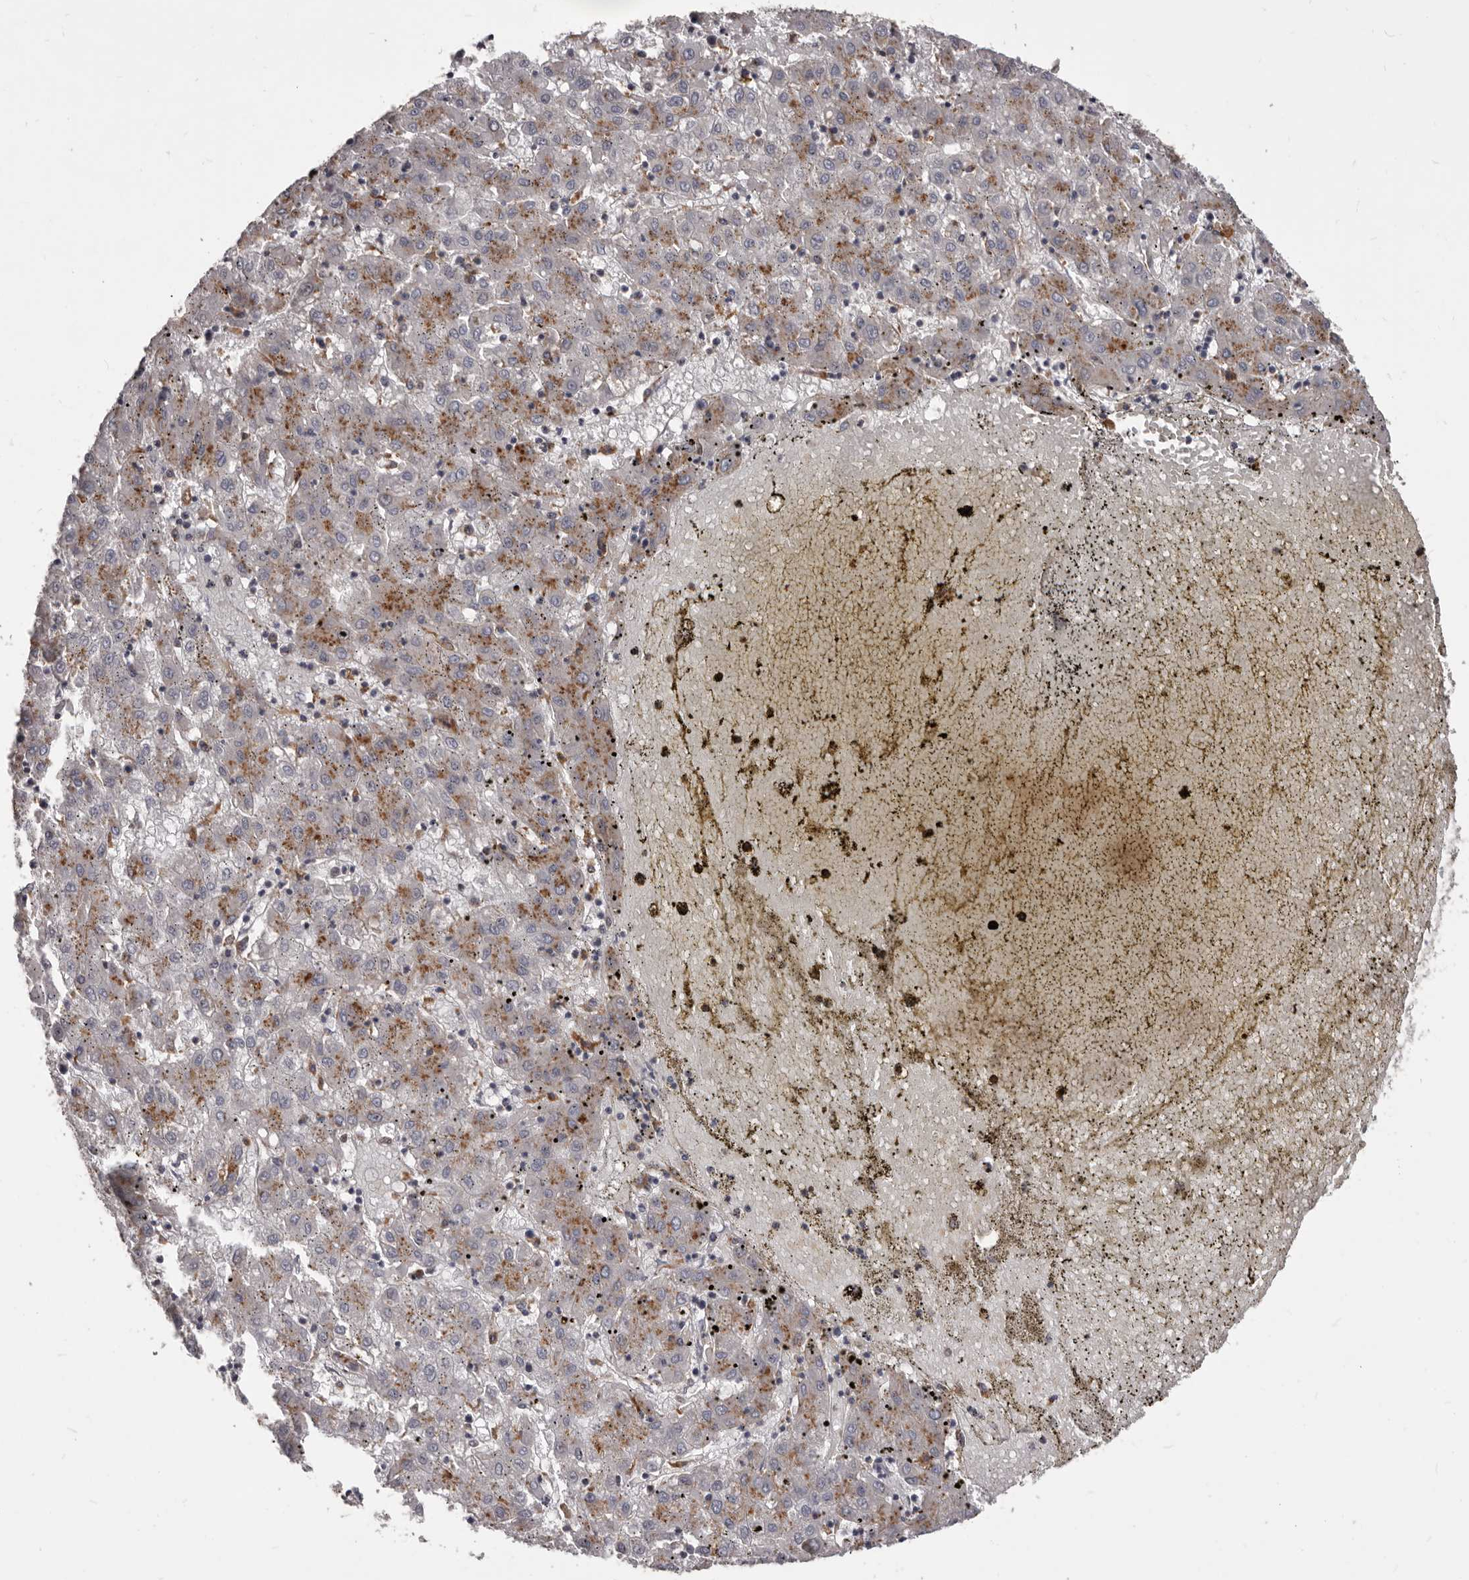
{"staining": {"intensity": "moderate", "quantity": ">75%", "location": "cytoplasmic/membranous"}, "tissue": "liver cancer", "cell_type": "Tumor cells", "image_type": "cancer", "snomed": [{"axis": "morphology", "description": "Carcinoma, Hepatocellular, NOS"}, {"axis": "topography", "description": "Liver"}], "caption": "Liver hepatocellular carcinoma tissue reveals moderate cytoplasmic/membranous expression in approximately >75% of tumor cells, visualized by immunohistochemistry.", "gene": "PI4K2A", "patient": {"sex": "male", "age": 72}}